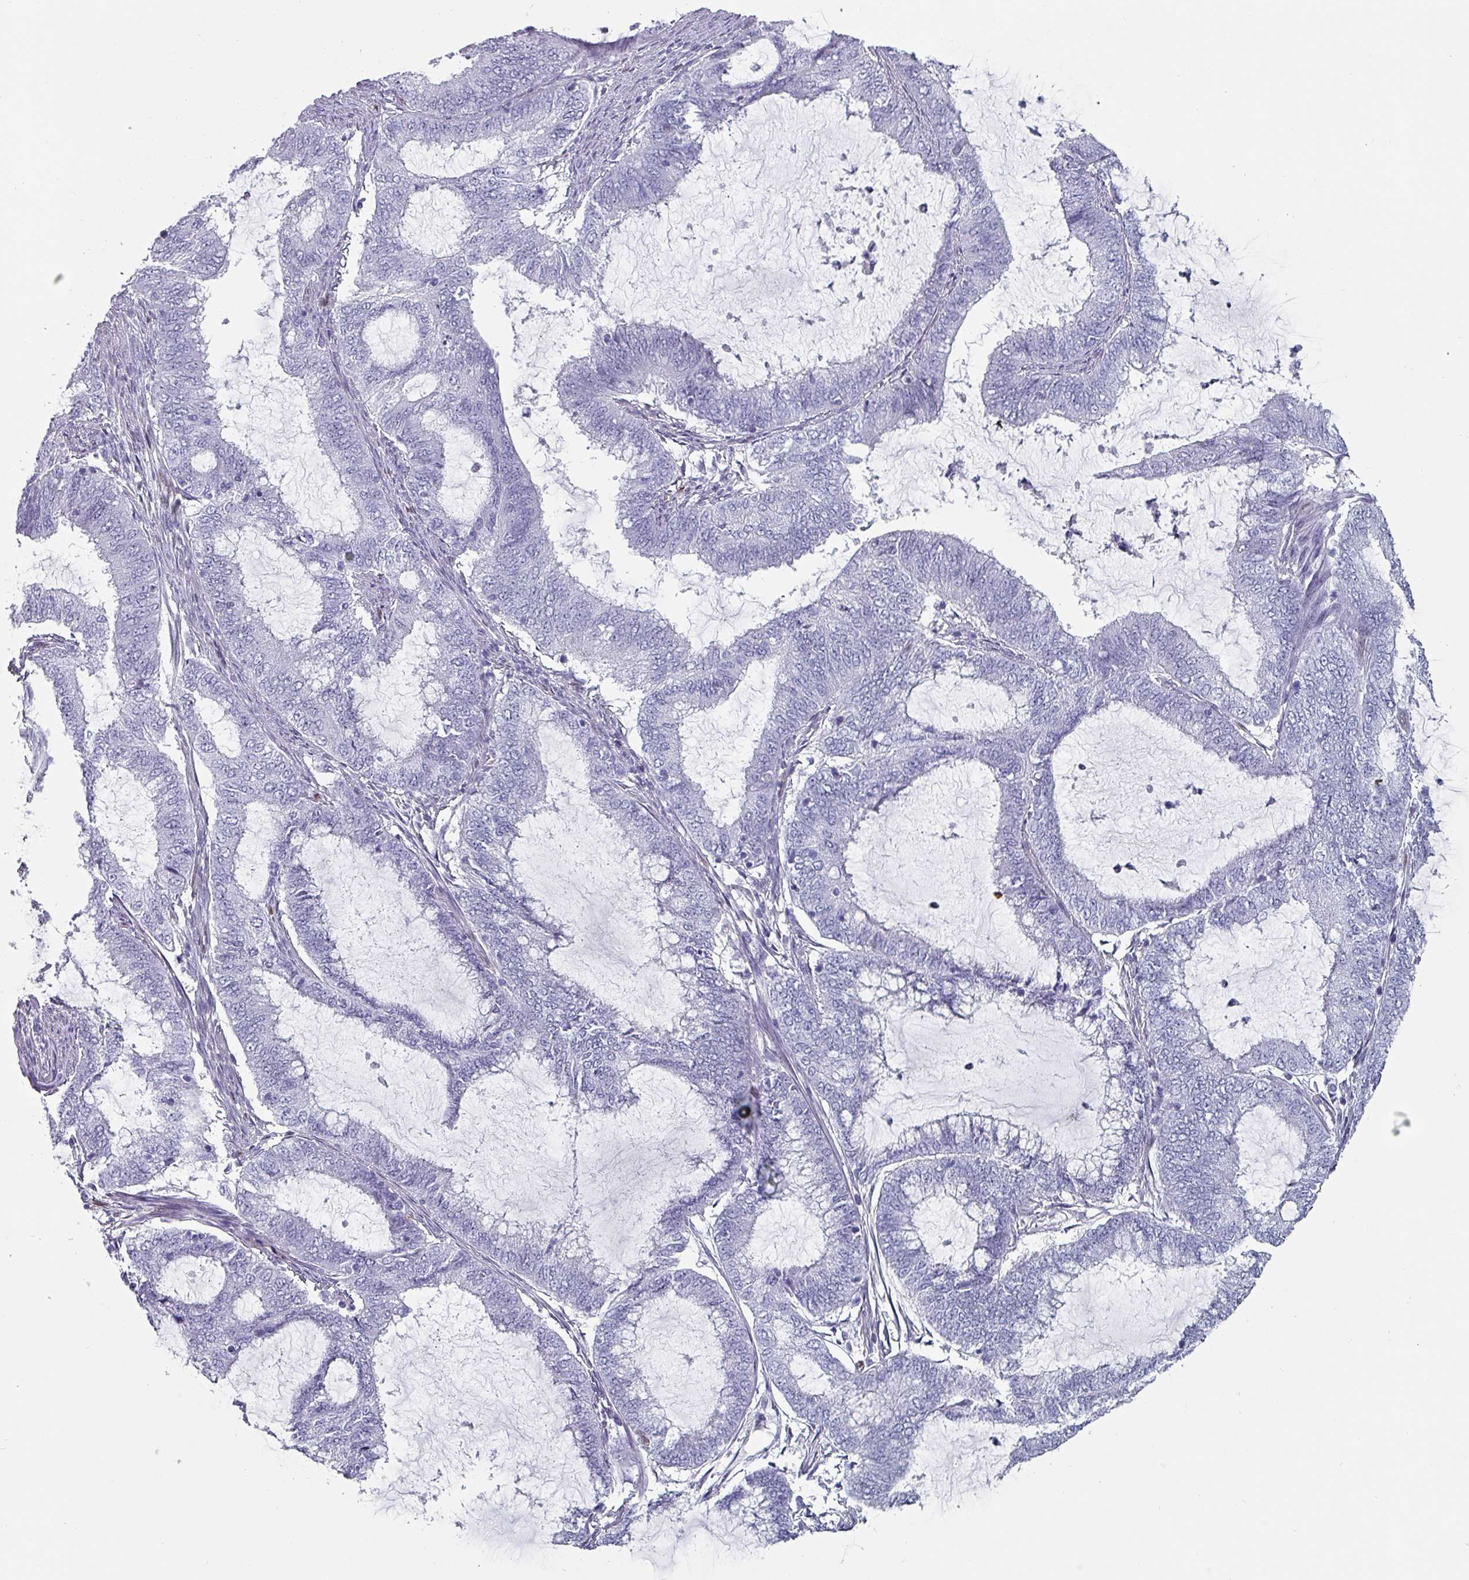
{"staining": {"intensity": "negative", "quantity": "none", "location": "none"}, "tissue": "endometrial cancer", "cell_type": "Tumor cells", "image_type": "cancer", "snomed": [{"axis": "morphology", "description": "Adenocarcinoma, NOS"}, {"axis": "topography", "description": "Endometrium"}], "caption": "High magnification brightfield microscopy of endometrial cancer stained with DAB (brown) and counterstained with hematoxylin (blue): tumor cells show no significant positivity.", "gene": "ZNF816-ZNF321P", "patient": {"sex": "female", "age": 51}}